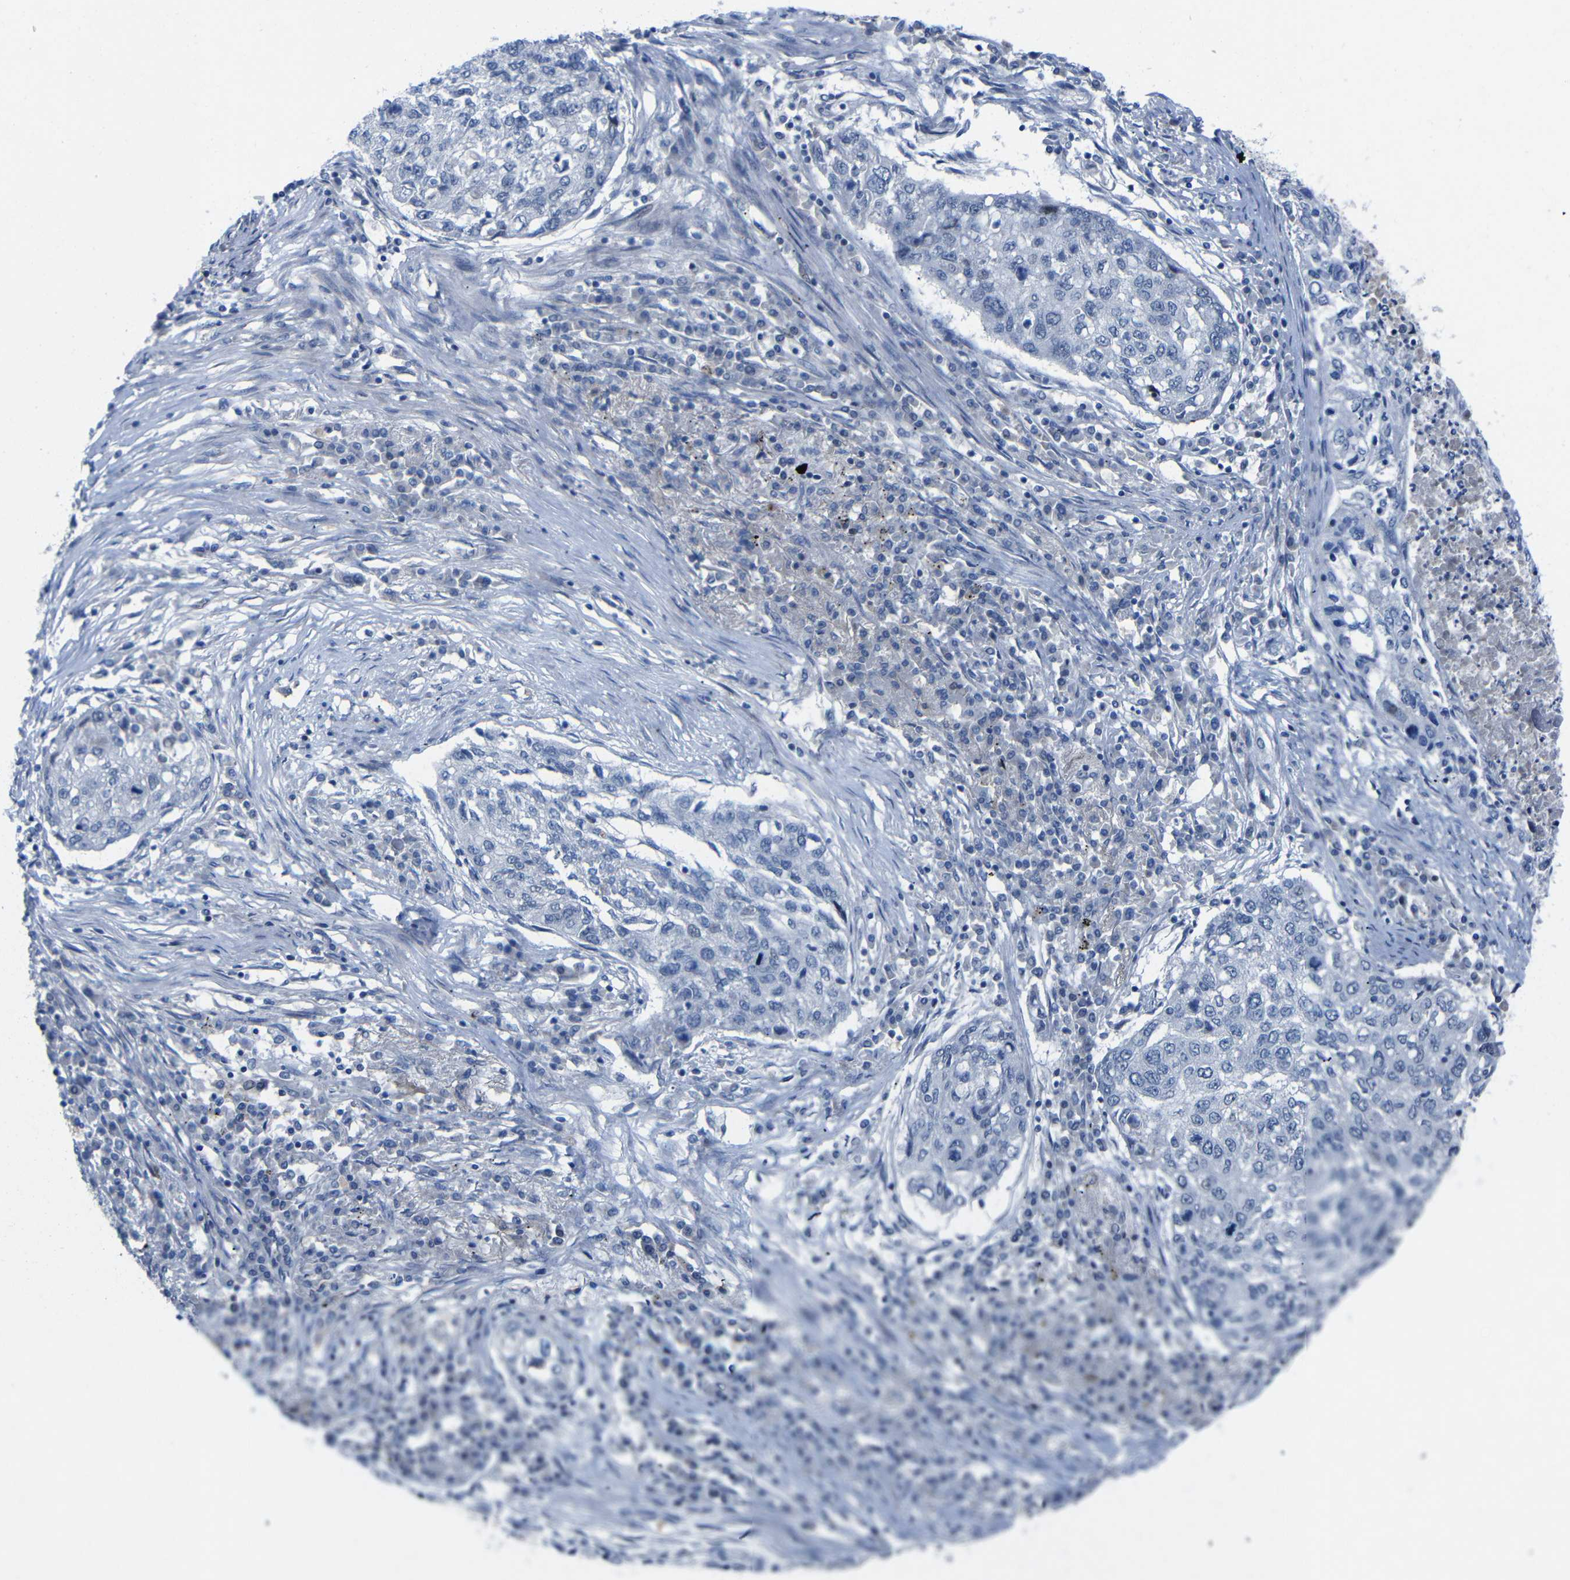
{"staining": {"intensity": "weak", "quantity": "<25%", "location": "nuclear"}, "tissue": "lung cancer", "cell_type": "Tumor cells", "image_type": "cancer", "snomed": [{"axis": "morphology", "description": "Squamous cell carcinoma, NOS"}, {"axis": "topography", "description": "Lung"}], "caption": "The immunohistochemistry photomicrograph has no significant positivity in tumor cells of squamous cell carcinoma (lung) tissue.", "gene": "CMTM1", "patient": {"sex": "female", "age": 63}}